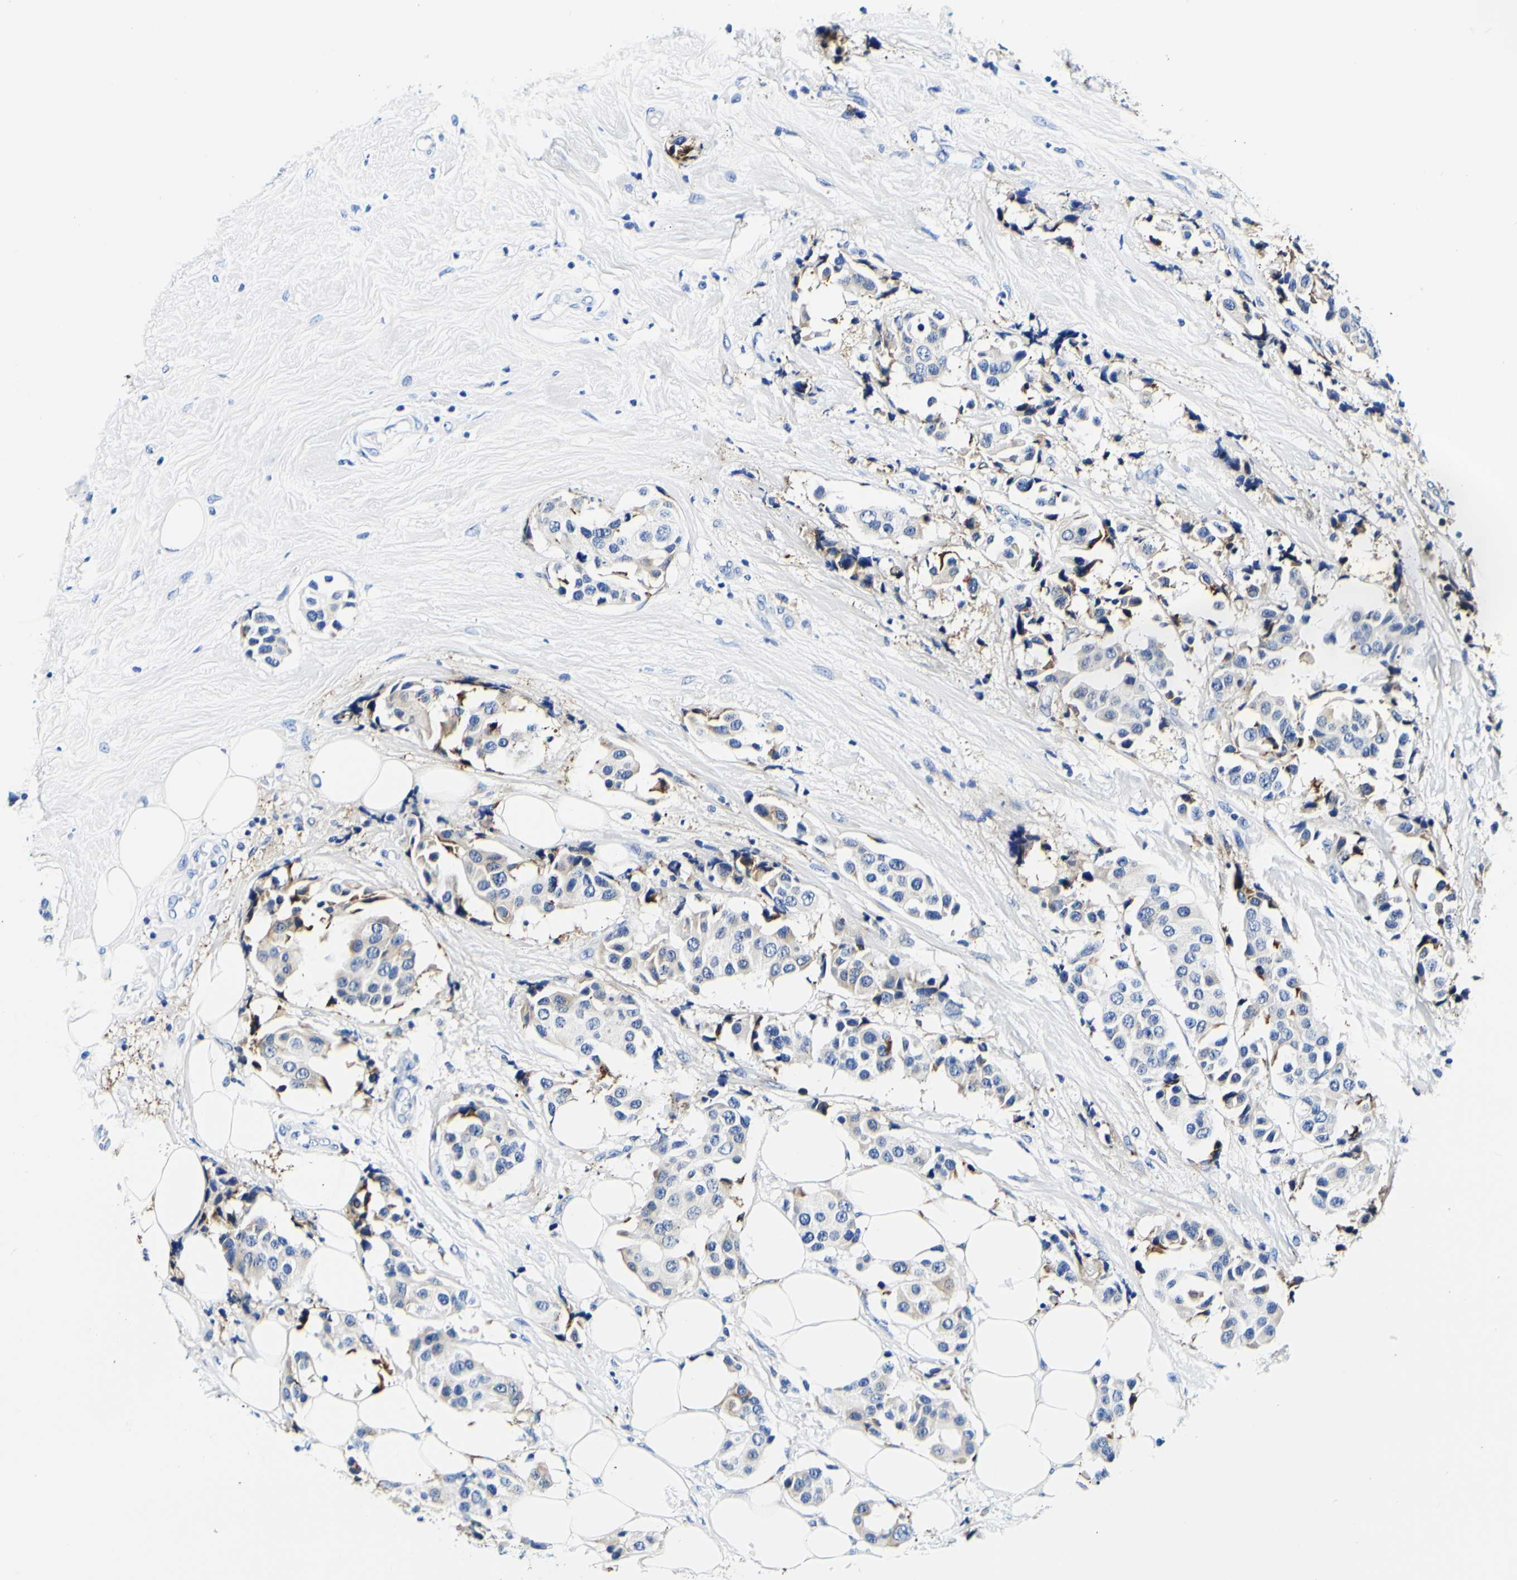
{"staining": {"intensity": "weak", "quantity": "<25%", "location": "cytoplasmic/membranous"}, "tissue": "breast cancer", "cell_type": "Tumor cells", "image_type": "cancer", "snomed": [{"axis": "morphology", "description": "Normal tissue, NOS"}, {"axis": "morphology", "description": "Duct carcinoma"}, {"axis": "topography", "description": "Breast"}], "caption": "There is no significant positivity in tumor cells of breast infiltrating ductal carcinoma.", "gene": "P4HB", "patient": {"sex": "female", "age": 39}}